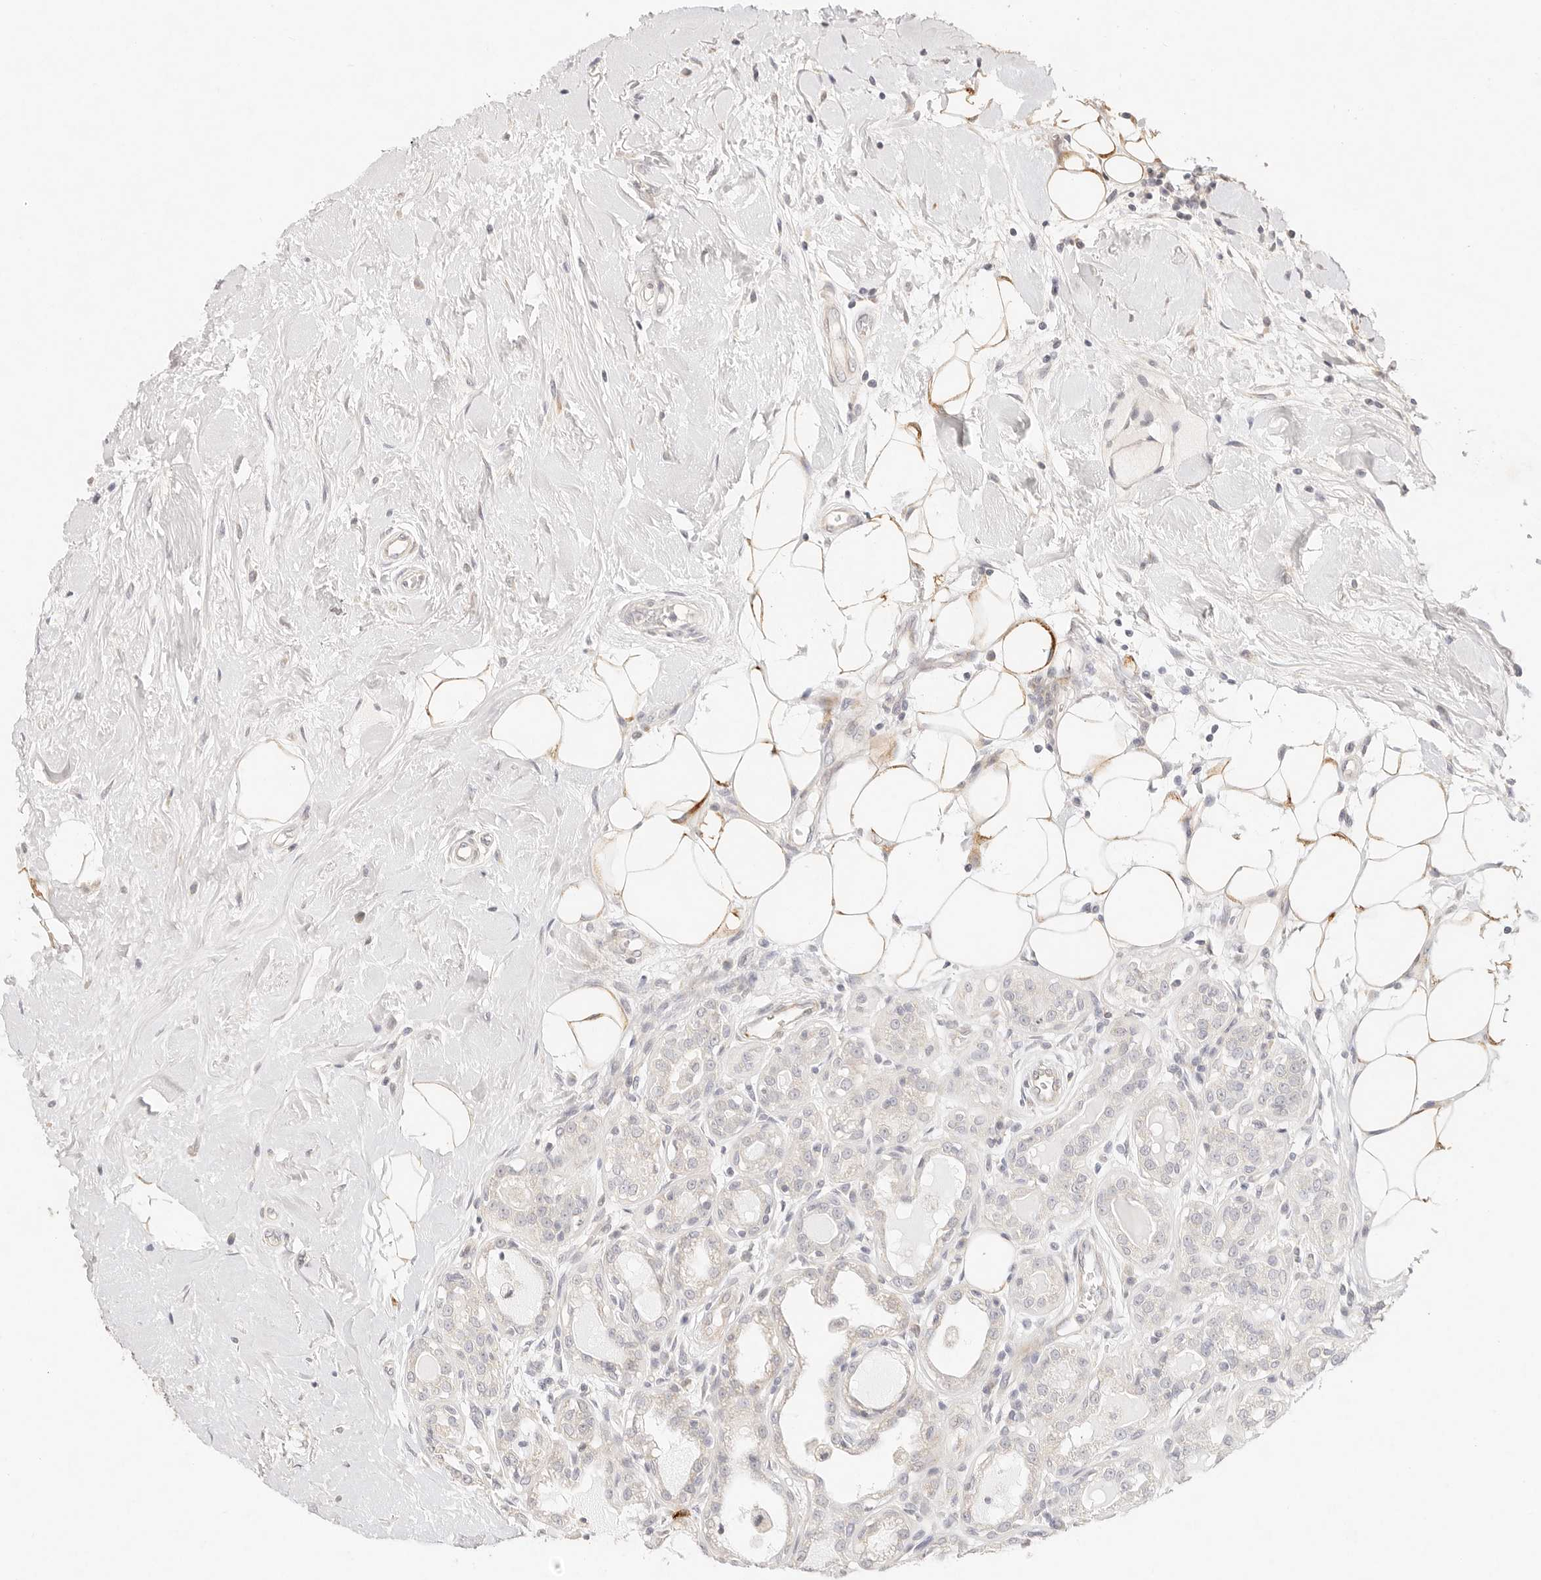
{"staining": {"intensity": "negative", "quantity": "none", "location": "none"}, "tissue": "breast cancer", "cell_type": "Tumor cells", "image_type": "cancer", "snomed": [{"axis": "morphology", "description": "Duct carcinoma"}, {"axis": "topography", "description": "Breast"}], "caption": "Immunohistochemistry photomicrograph of human intraductal carcinoma (breast) stained for a protein (brown), which reveals no expression in tumor cells.", "gene": "GPR156", "patient": {"sex": "female", "age": 27}}